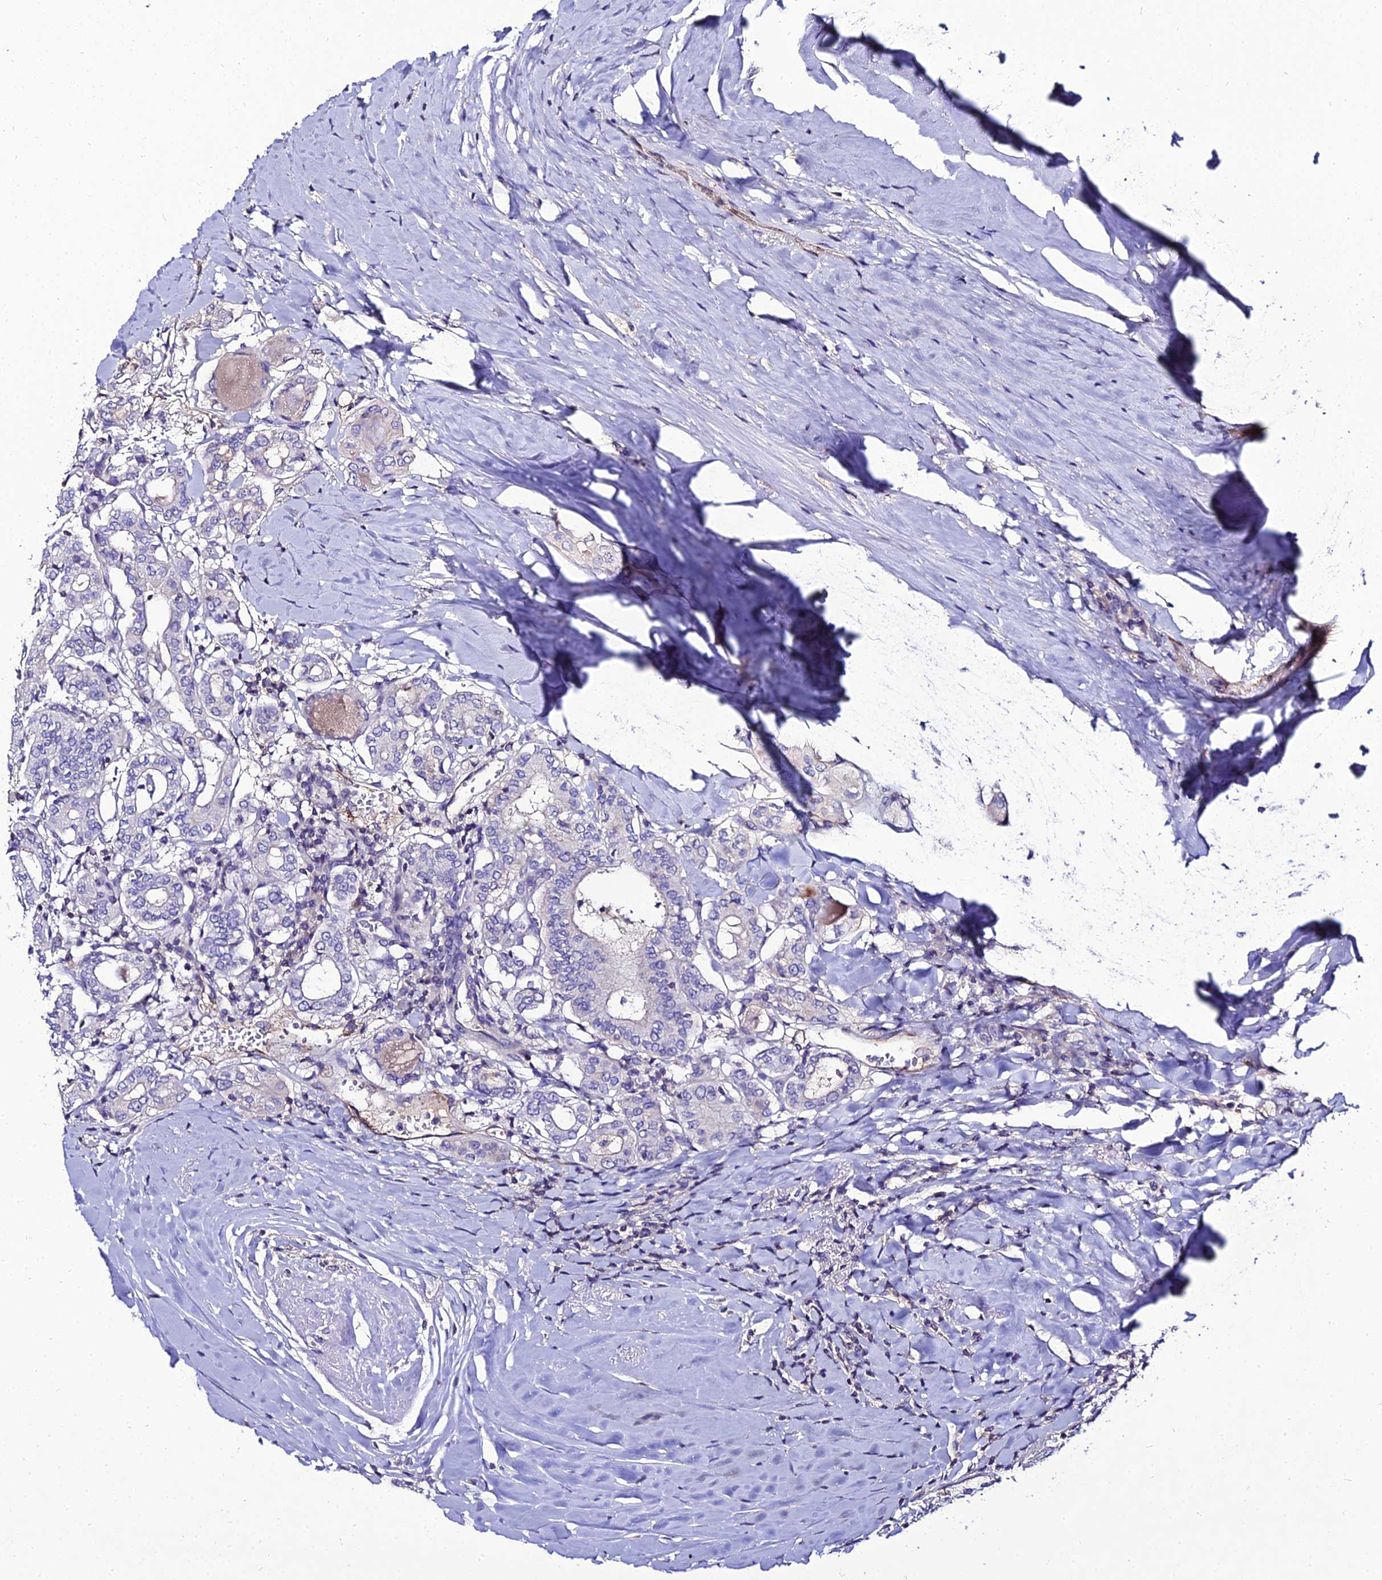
{"staining": {"intensity": "negative", "quantity": "none", "location": "none"}, "tissue": "thyroid cancer", "cell_type": "Tumor cells", "image_type": "cancer", "snomed": [{"axis": "morphology", "description": "Papillary adenocarcinoma, NOS"}, {"axis": "topography", "description": "Thyroid gland"}], "caption": "A histopathology image of human papillary adenocarcinoma (thyroid) is negative for staining in tumor cells.", "gene": "SHQ1", "patient": {"sex": "female", "age": 72}}